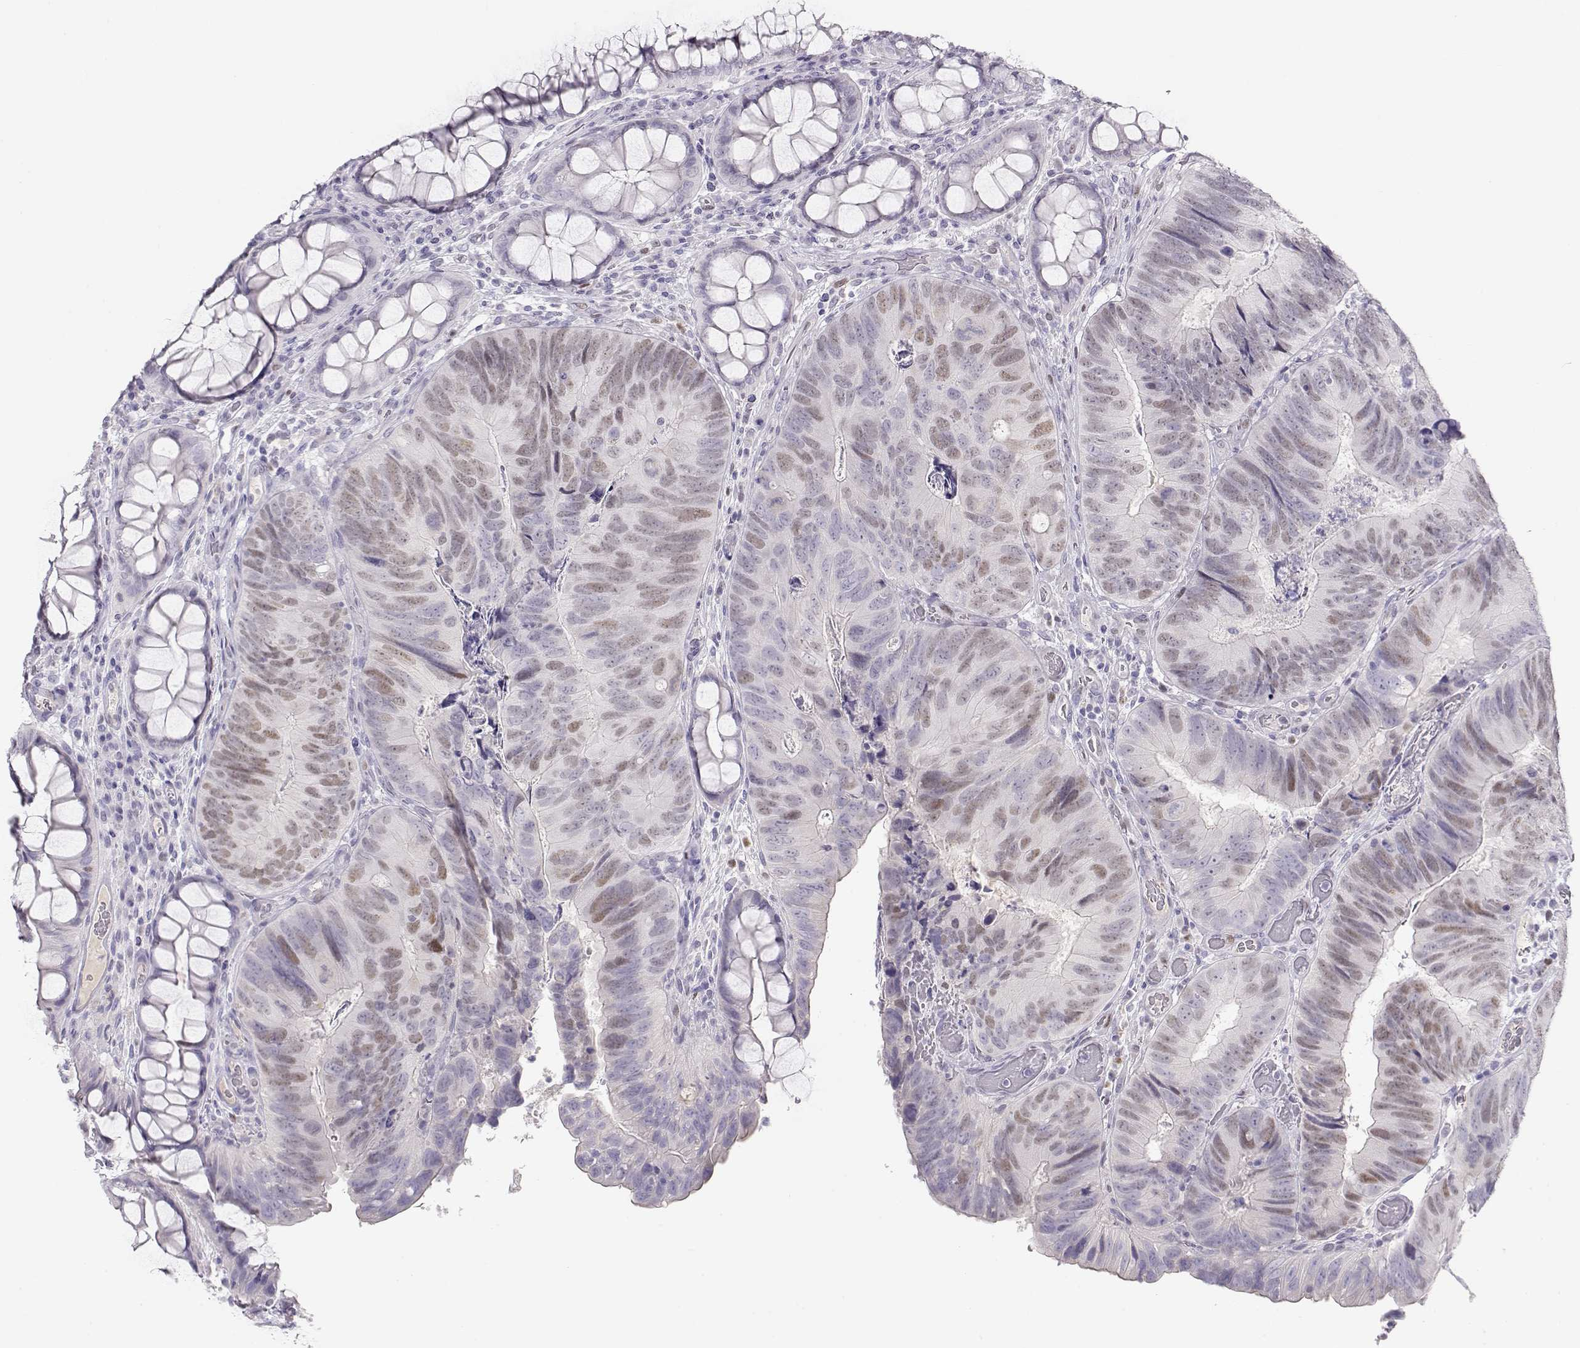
{"staining": {"intensity": "weak", "quantity": "<25%", "location": "nuclear"}, "tissue": "colorectal cancer", "cell_type": "Tumor cells", "image_type": "cancer", "snomed": [{"axis": "morphology", "description": "Adenocarcinoma, NOS"}, {"axis": "topography", "description": "Colon"}], "caption": "The image reveals no significant expression in tumor cells of colorectal cancer.", "gene": "OPN5", "patient": {"sex": "female", "age": 67}}